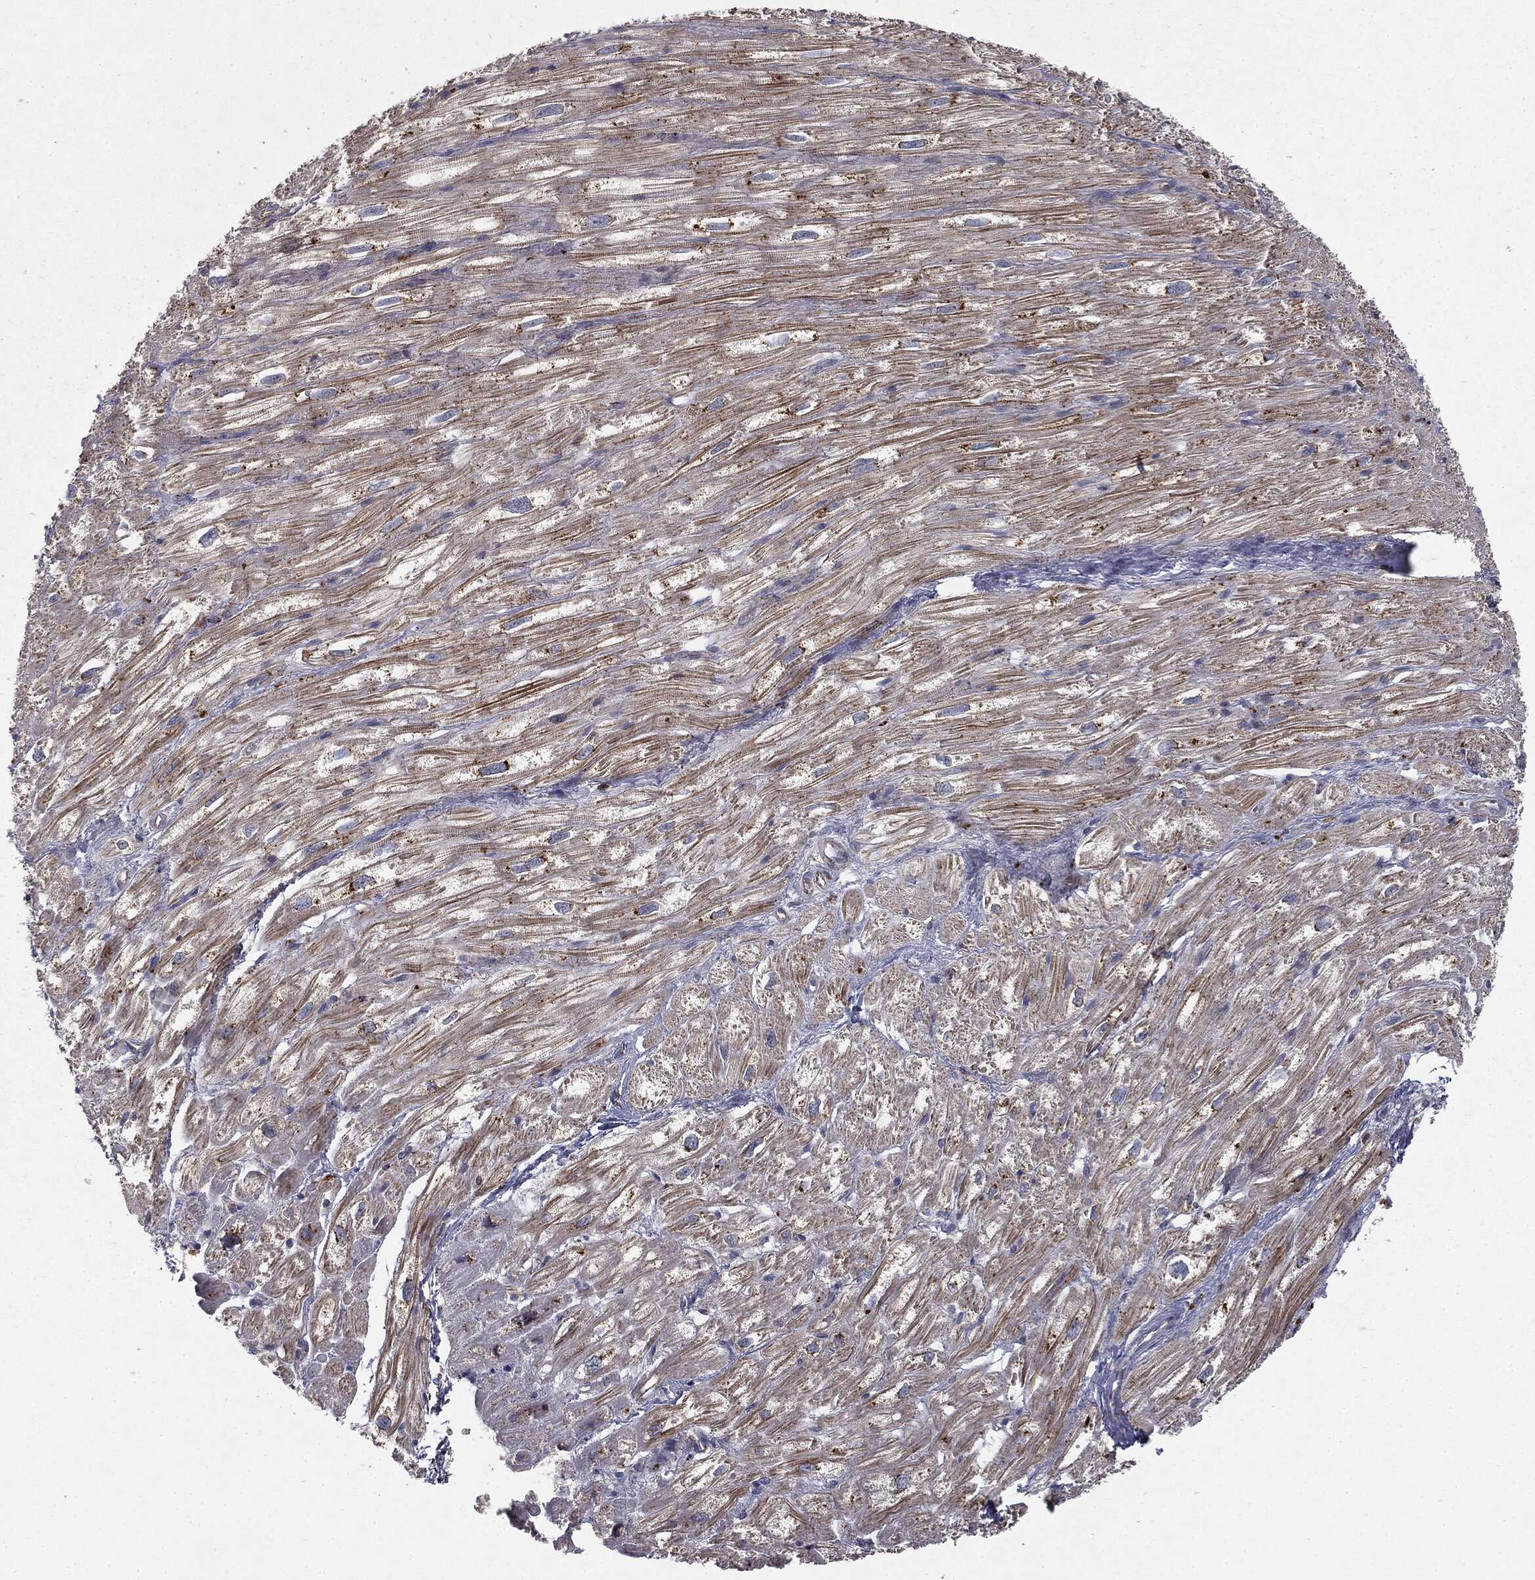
{"staining": {"intensity": "strong", "quantity": "<25%", "location": "cytoplasmic/membranous"}, "tissue": "heart muscle", "cell_type": "Cardiomyocytes", "image_type": "normal", "snomed": [{"axis": "morphology", "description": "Normal tissue, NOS"}, {"axis": "topography", "description": "Heart"}], "caption": "Protein staining of normal heart muscle displays strong cytoplasmic/membranous positivity in about <25% of cardiomyocytes.", "gene": "CTSA", "patient": {"sex": "male", "age": 62}}